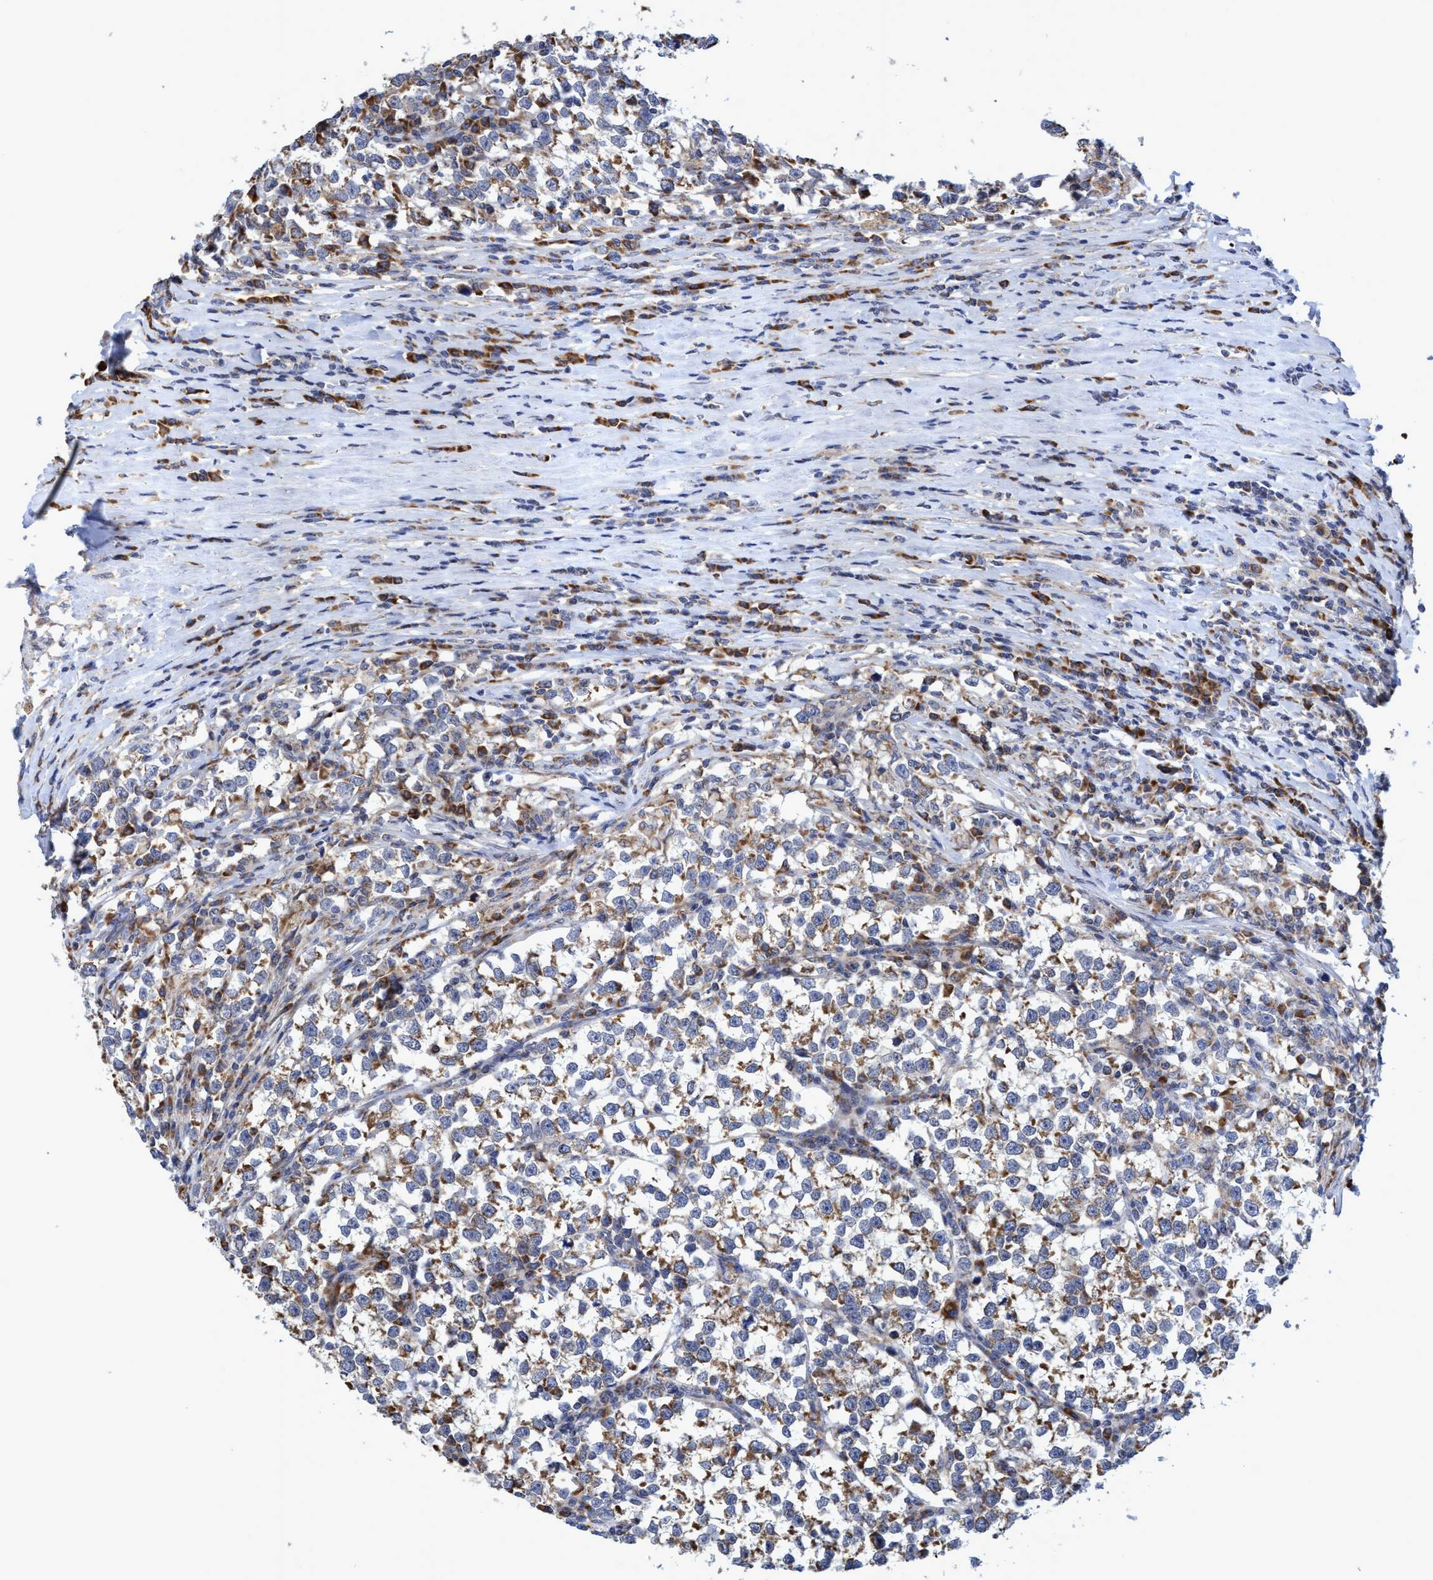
{"staining": {"intensity": "moderate", "quantity": ">75%", "location": "cytoplasmic/membranous"}, "tissue": "testis cancer", "cell_type": "Tumor cells", "image_type": "cancer", "snomed": [{"axis": "morphology", "description": "Normal tissue, NOS"}, {"axis": "morphology", "description": "Seminoma, NOS"}, {"axis": "topography", "description": "Testis"}], "caption": "This histopathology image demonstrates seminoma (testis) stained with IHC to label a protein in brown. The cytoplasmic/membranous of tumor cells show moderate positivity for the protein. Nuclei are counter-stained blue.", "gene": "NAT16", "patient": {"sex": "male", "age": 43}}